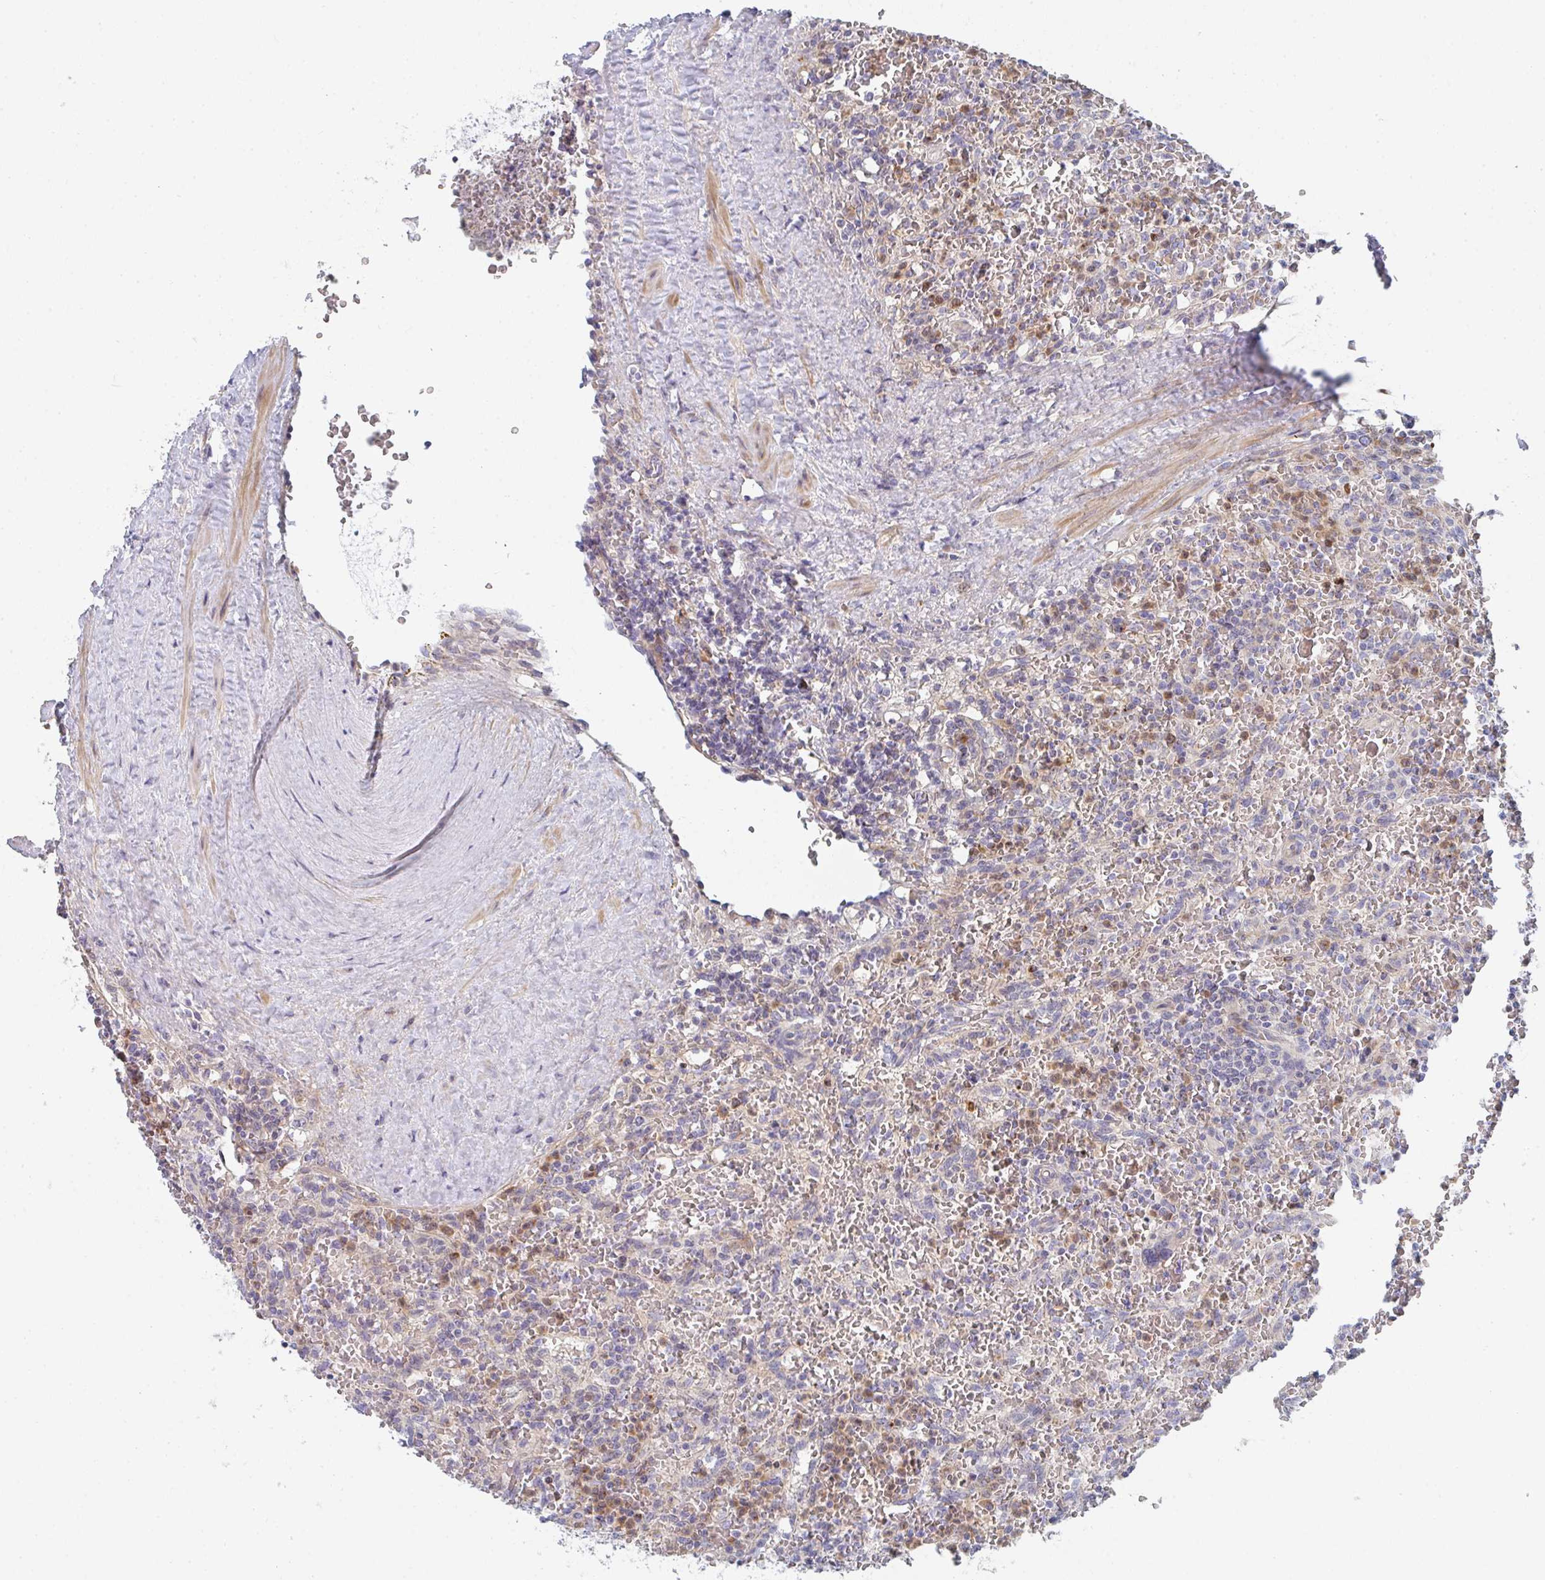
{"staining": {"intensity": "moderate", "quantity": "<25%", "location": "cytoplasmic/membranous"}, "tissue": "lymphoma", "cell_type": "Tumor cells", "image_type": "cancer", "snomed": [{"axis": "morphology", "description": "Malignant lymphoma, non-Hodgkin's type, Low grade"}, {"axis": "topography", "description": "Spleen"}], "caption": "DAB (3,3'-diaminobenzidine) immunohistochemical staining of human lymphoma demonstrates moderate cytoplasmic/membranous protein expression in approximately <25% of tumor cells.", "gene": "KLHL33", "patient": {"sex": "female", "age": 64}}